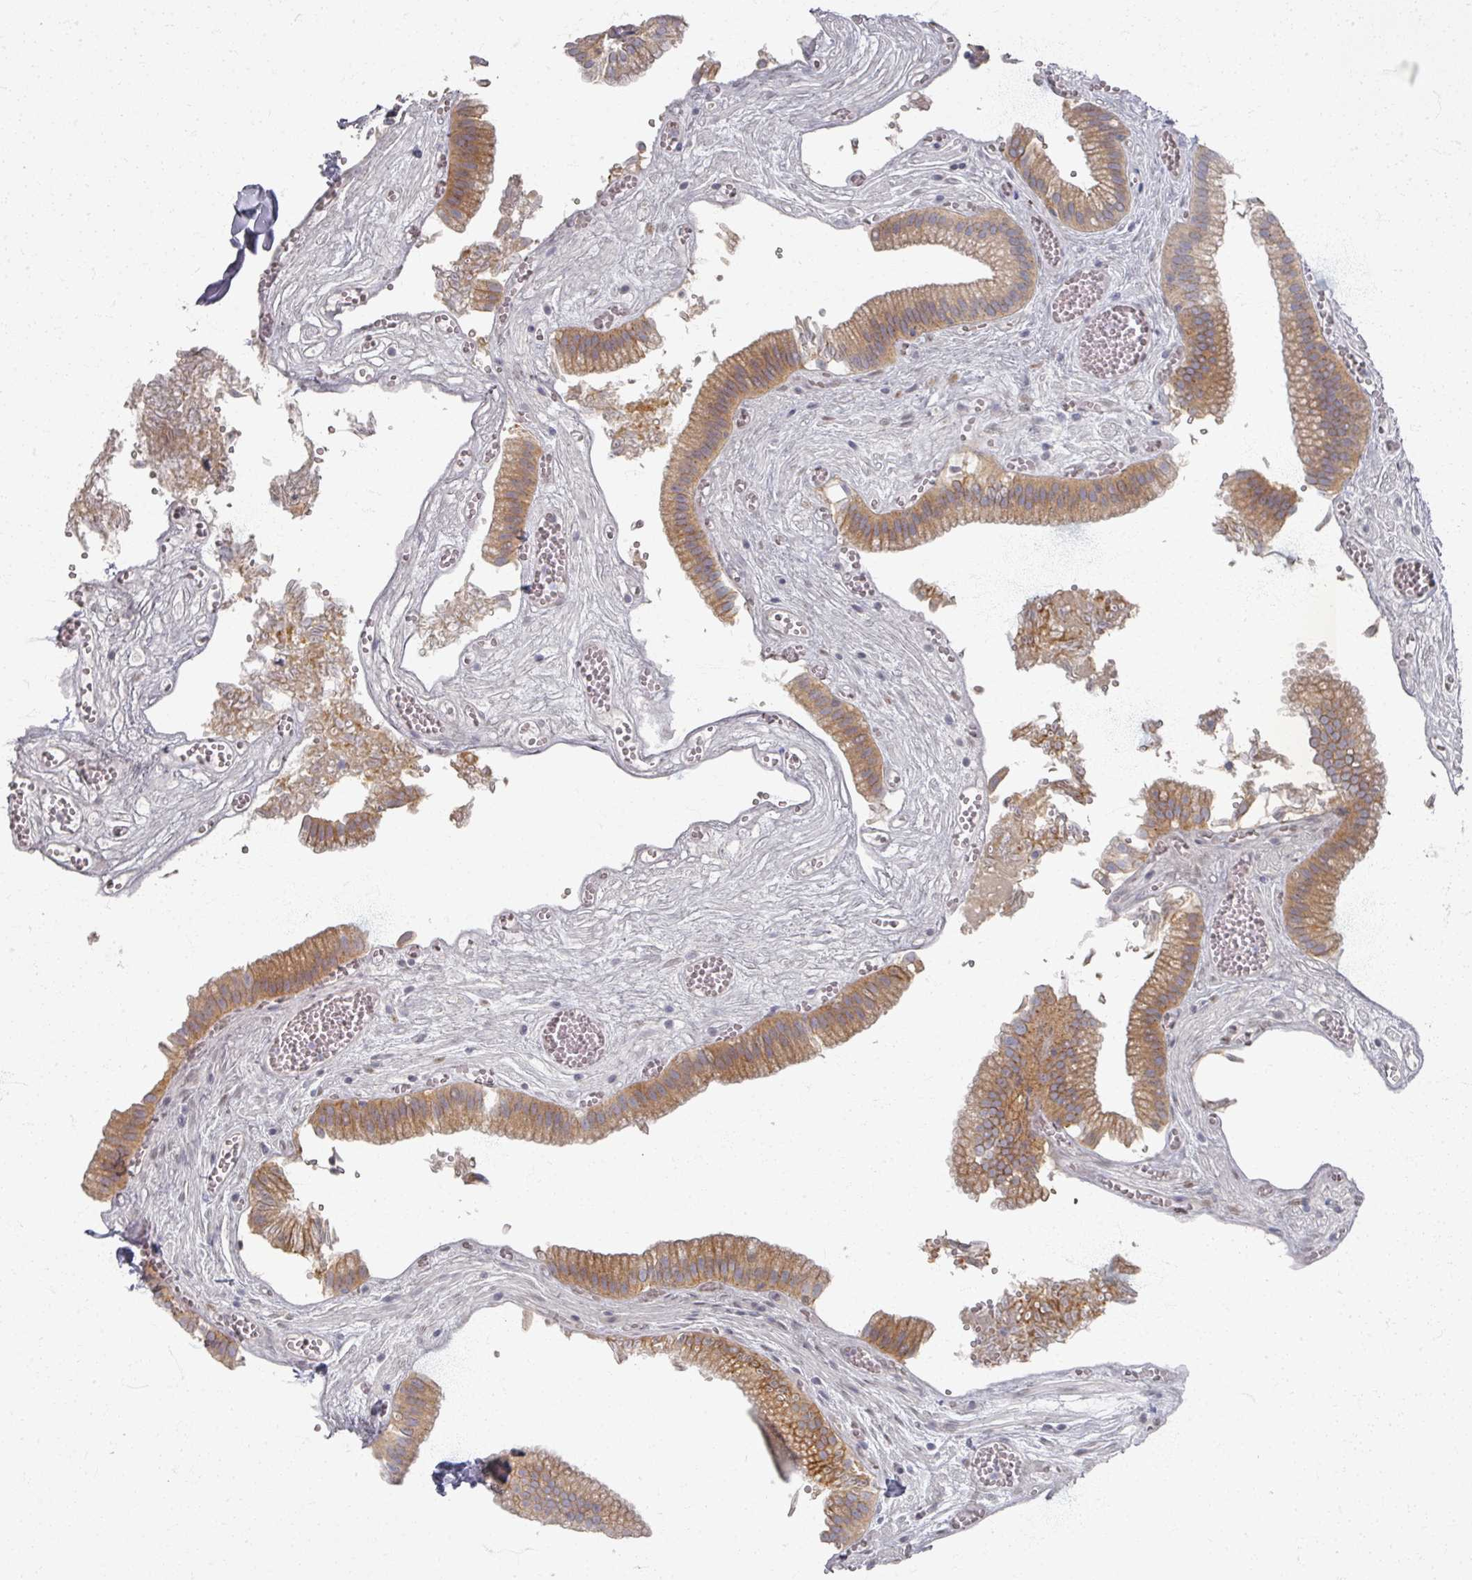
{"staining": {"intensity": "moderate", "quantity": ">75%", "location": "cytoplasmic/membranous"}, "tissue": "gallbladder", "cell_type": "Glandular cells", "image_type": "normal", "snomed": [{"axis": "morphology", "description": "Normal tissue, NOS"}, {"axis": "topography", "description": "Gallbladder"}], "caption": "Protein expression analysis of benign gallbladder displays moderate cytoplasmic/membranous expression in approximately >75% of glandular cells. The staining is performed using DAB (3,3'-diaminobenzidine) brown chromogen to label protein expression. The nuclei are counter-stained blue using hematoxylin.", "gene": "TTYH3", "patient": {"sex": "male", "age": 17}}